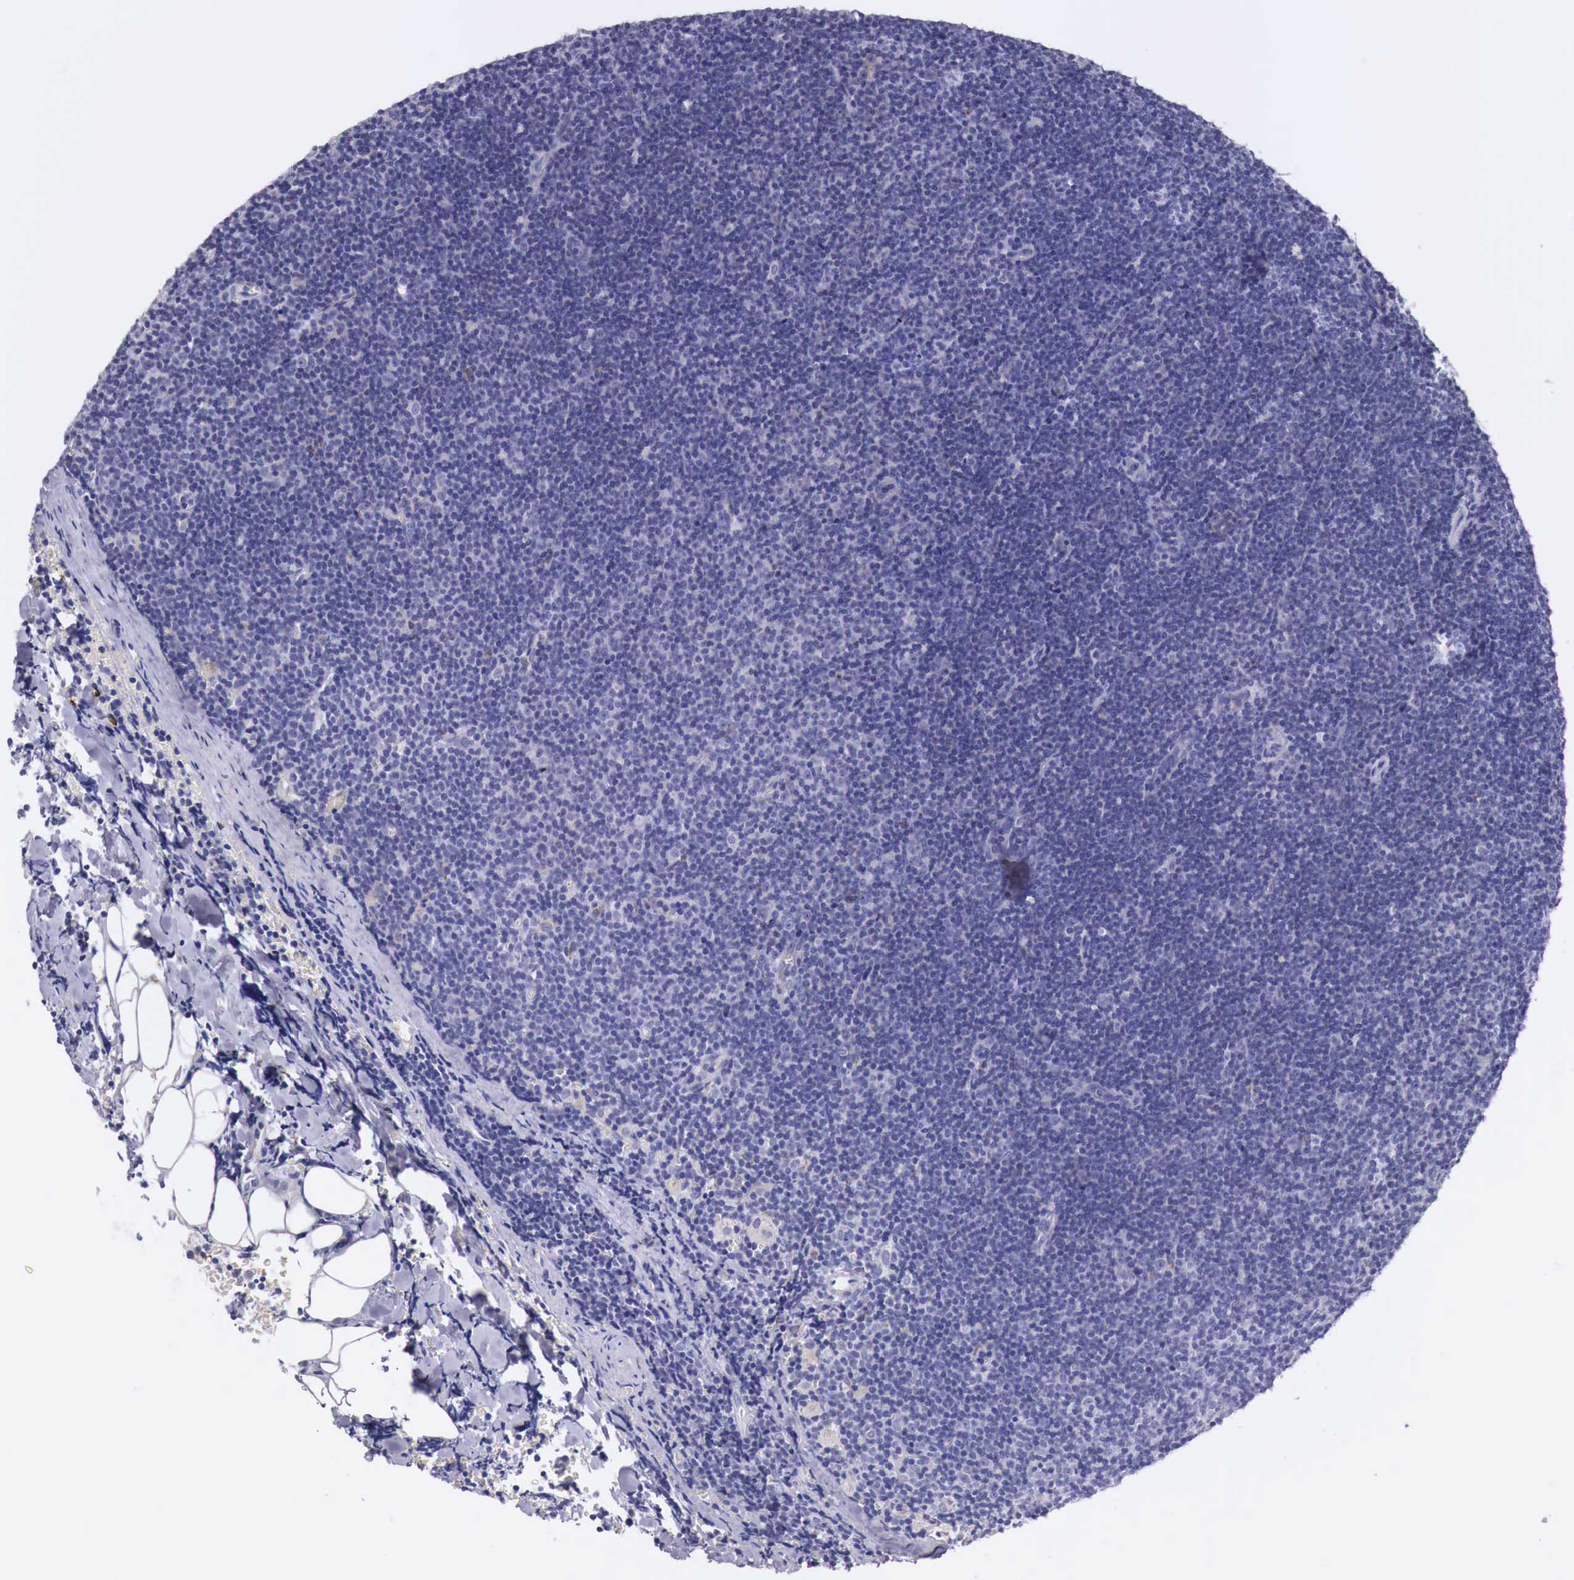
{"staining": {"intensity": "negative", "quantity": "none", "location": "none"}, "tissue": "lymphoma", "cell_type": "Tumor cells", "image_type": "cancer", "snomed": [{"axis": "morphology", "description": "Malignant lymphoma, non-Hodgkin's type, Low grade"}, {"axis": "topography", "description": "Lymph node"}], "caption": "Tumor cells show no significant protein expression in low-grade malignant lymphoma, non-Hodgkin's type. Brightfield microscopy of immunohistochemistry stained with DAB (brown) and hematoxylin (blue), captured at high magnification.", "gene": "NREP", "patient": {"sex": "male", "age": 57}}